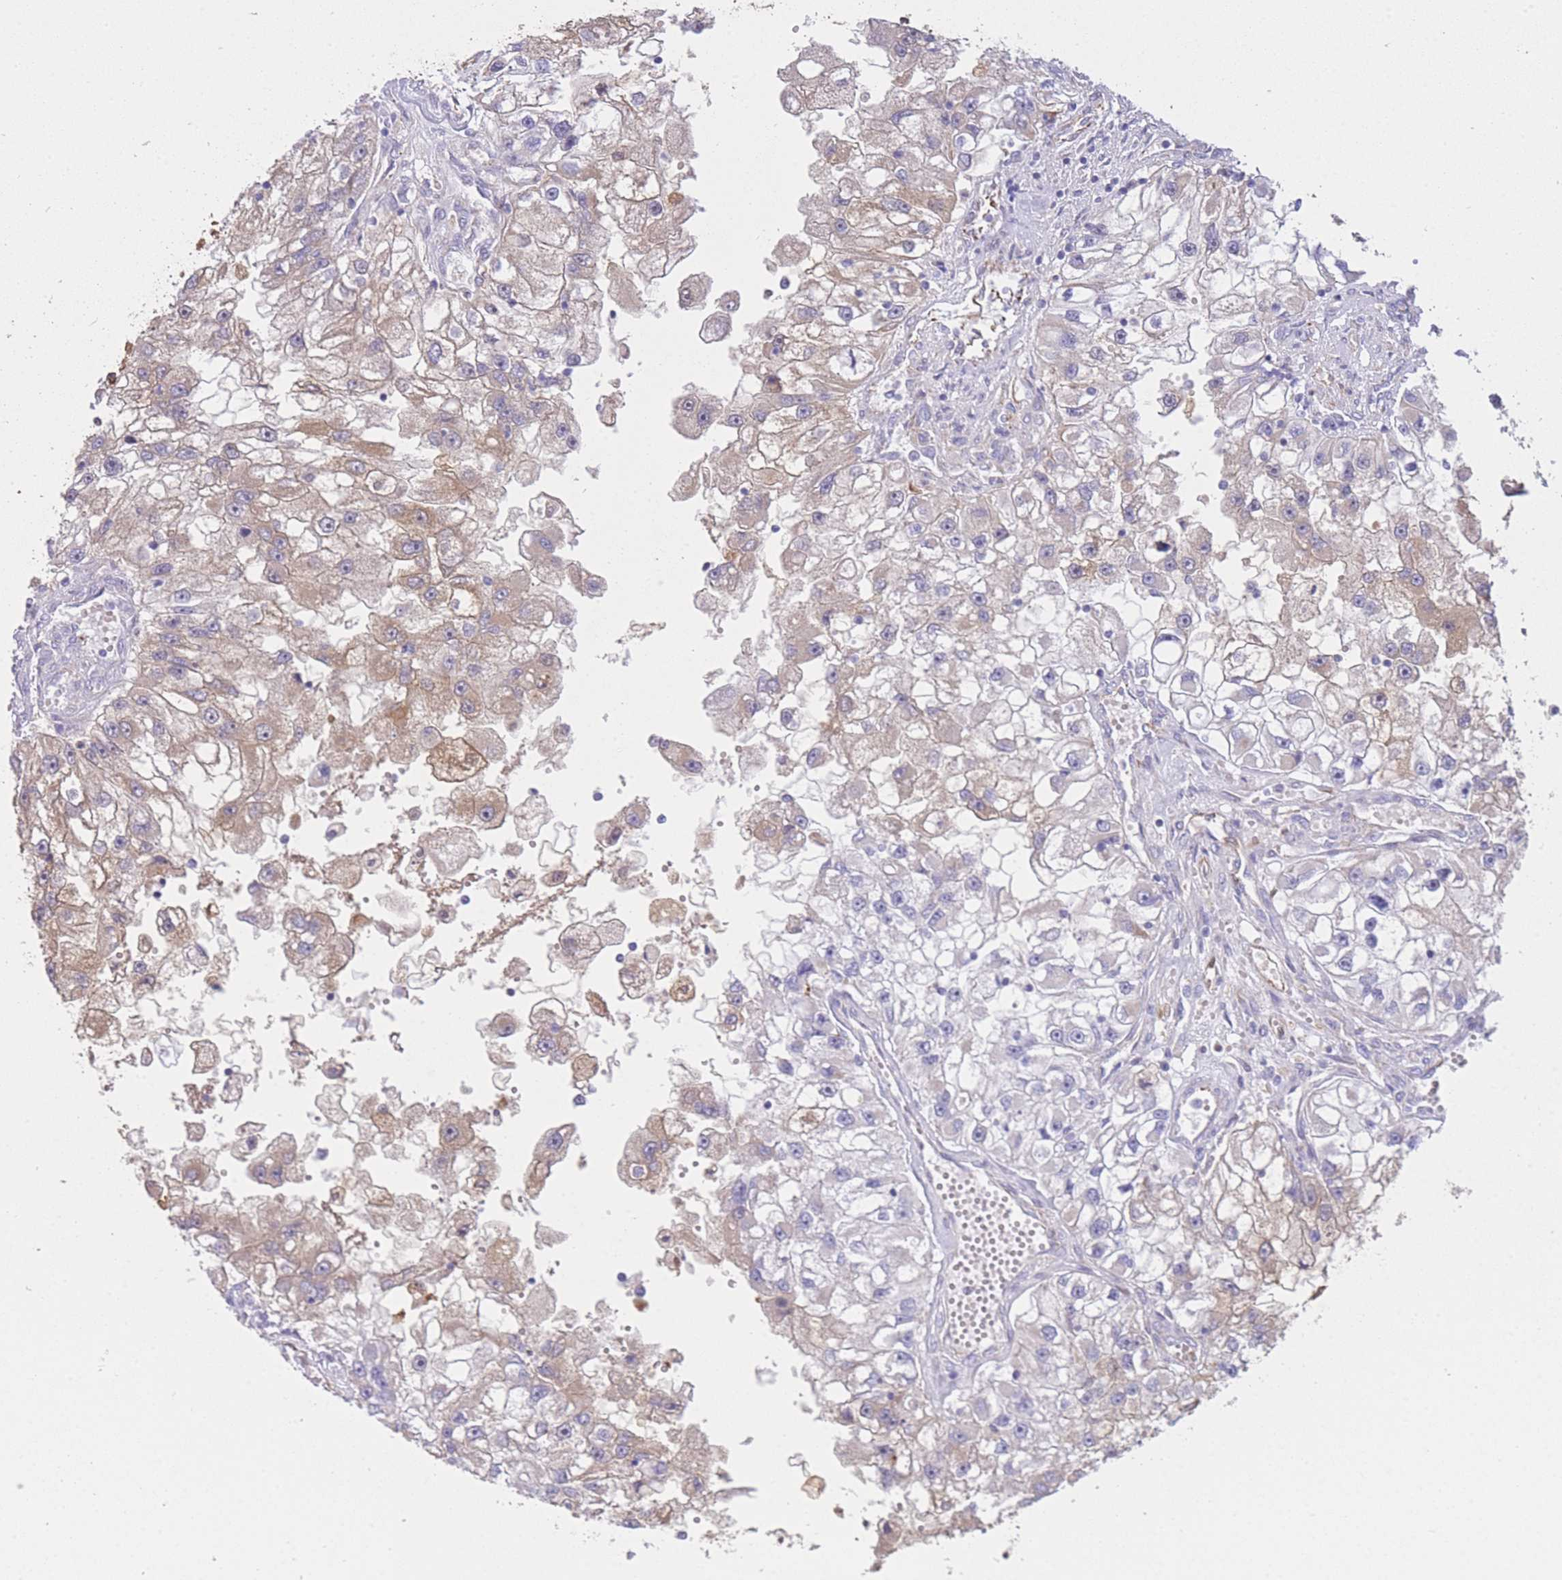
{"staining": {"intensity": "weak", "quantity": "25%-75%", "location": "cytoplasmic/membranous"}, "tissue": "renal cancer", "cell_type": "Tumor cells", "image_type": "cancer", "snomed": [{"axis": "morphology", "description": "Adenocarcinoma, NOS"}, {"axis": "topography", "description": "Kidney"}], "caption": "Weak cytoplasmic/membranous positivity for a protein is present in about 25%-75% of tumor cells of renal adenocarcinoma using IHC.", "gene": "ECPAS", "patient": {"sex": "male", "age": 63}}